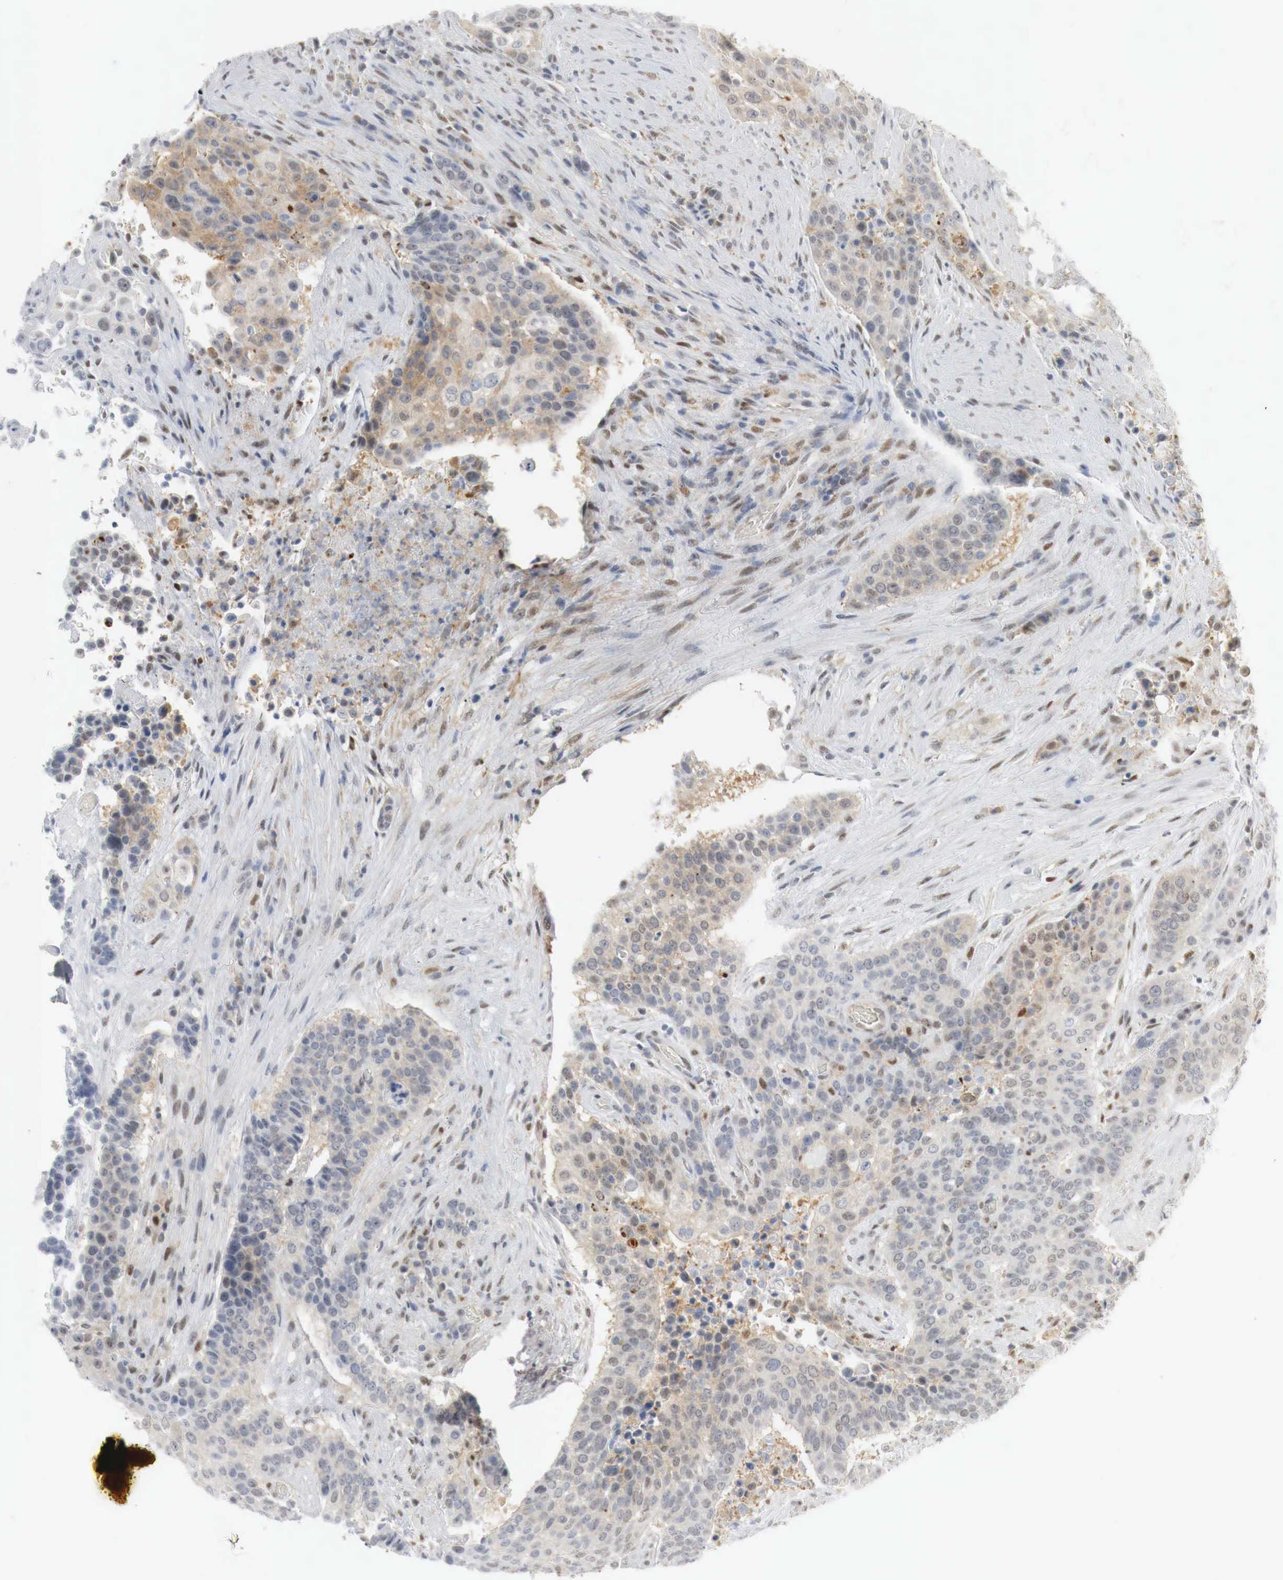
{"staining": {"intensity": "moderate", "quantity": "<25%", "location": "cytoplasmic/membranous,nuclear"}, "tissue": "urothelial cancer", "cell_type": "Tumor cells", "image_type": "cancer", "snomed": [{"axis": "morphology", "description": "Urothelial carcinoma, High grade"}, {"axis": "topography", "description": "Urinary bladder"}], "caption": "A histopathology image showing moderate cytoplasmic/membranous and nuclear staining in approximately <25% of tumor cells in high-grade urothelial carcinoma, as visualized by brown immunohistochemical staining.", "gene": "MYC", "patient": {"sex": "male", "age": 74}}